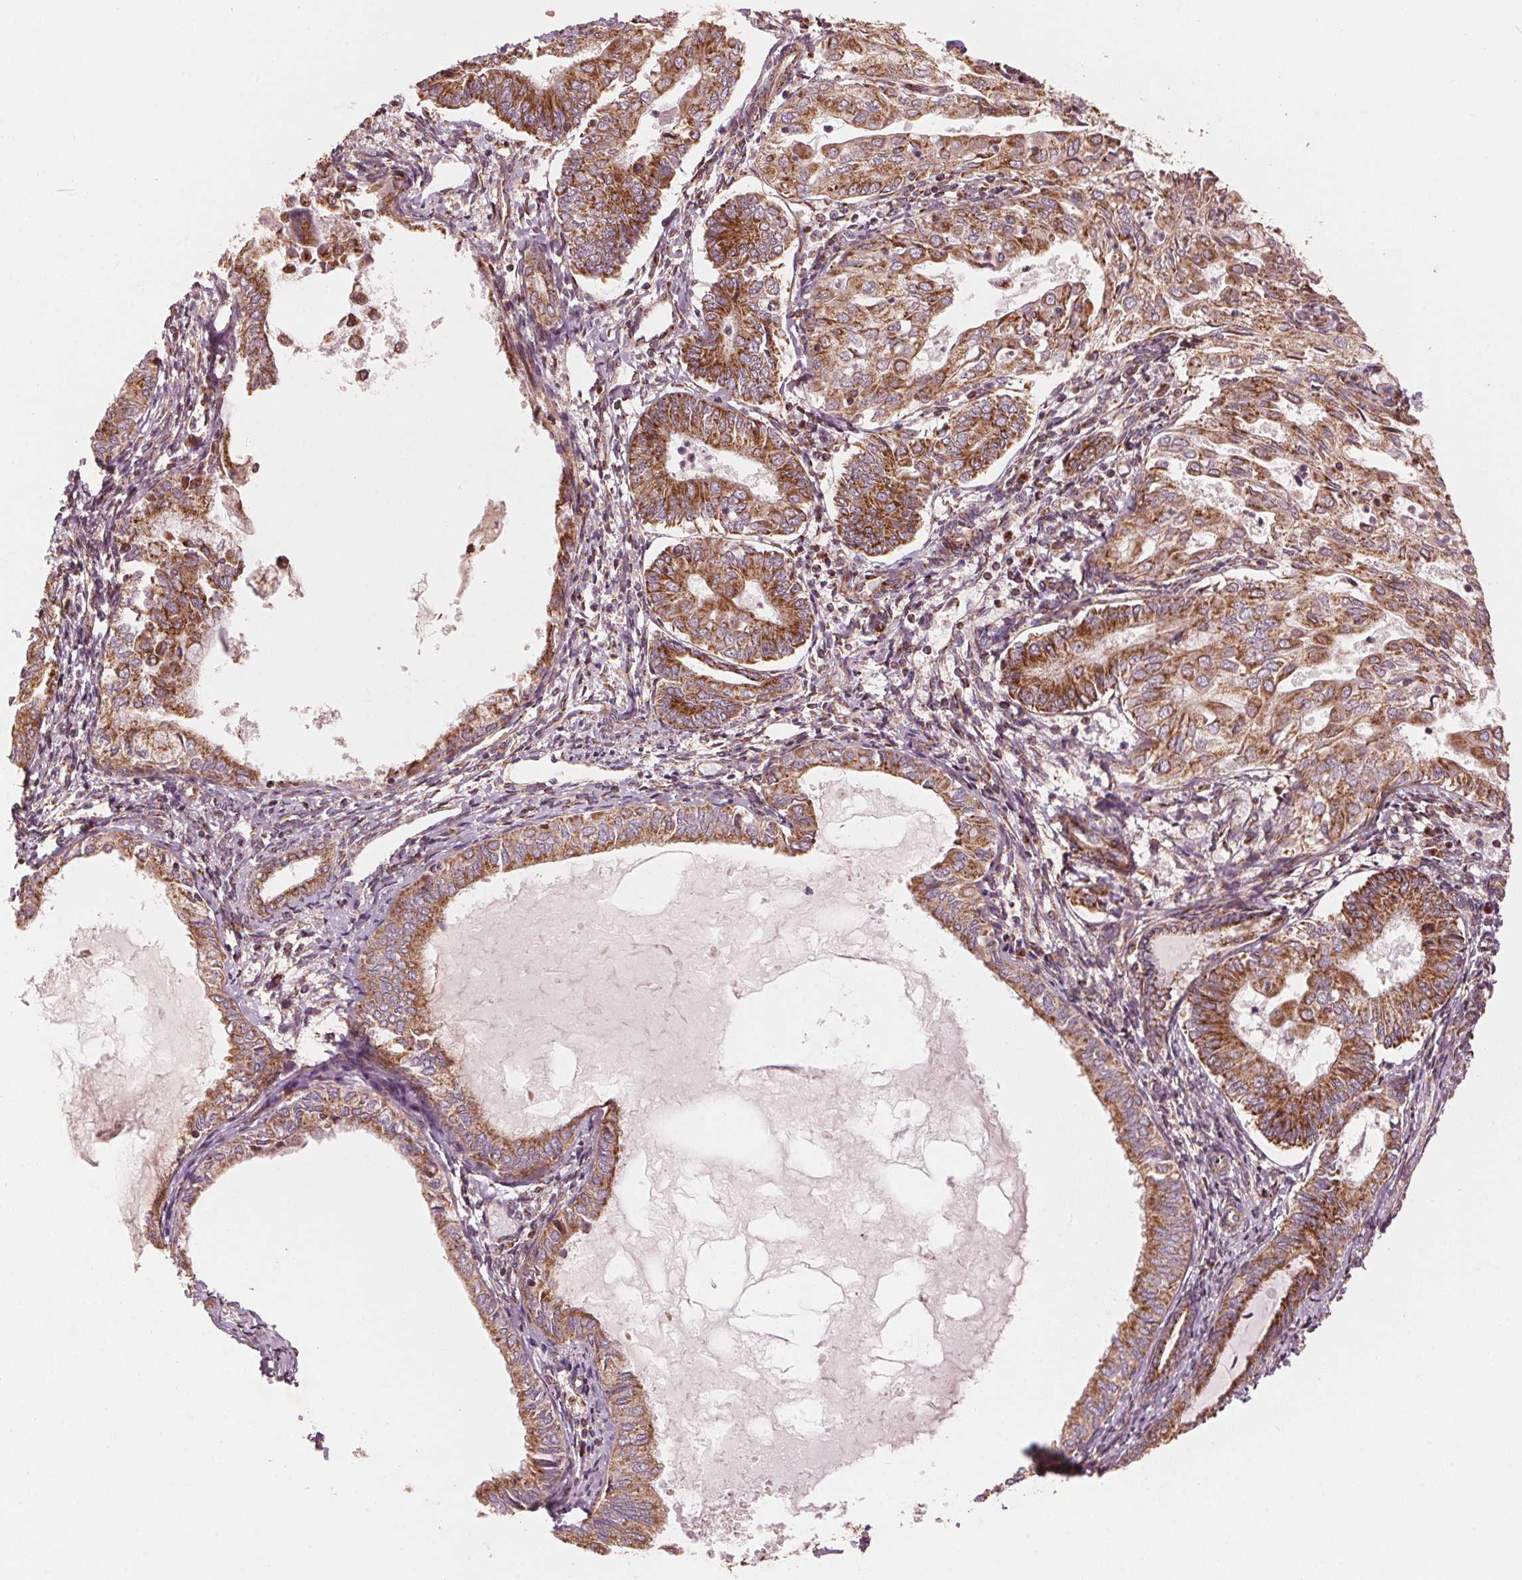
{"staining": {"intensity": "strong", "quantity": ">75%", "location": "cytoplasmic/membranous"}, "tissue": "endometrial cancer", "cell_type": "Tumor cells", "image_type": "cancer", "snomed": [{"axis": "morphology", "description": "Adenocarcinoma, NOS"}, {"axis": "topography", "description": "Endometrium"}], "caption": "Human endometrial cancer (adenocarcinoma) stained with a protein marker shows strong staining in tumor cells.", "gene": "TOMM70", "patient": {"sex": "female", "age": 68}}